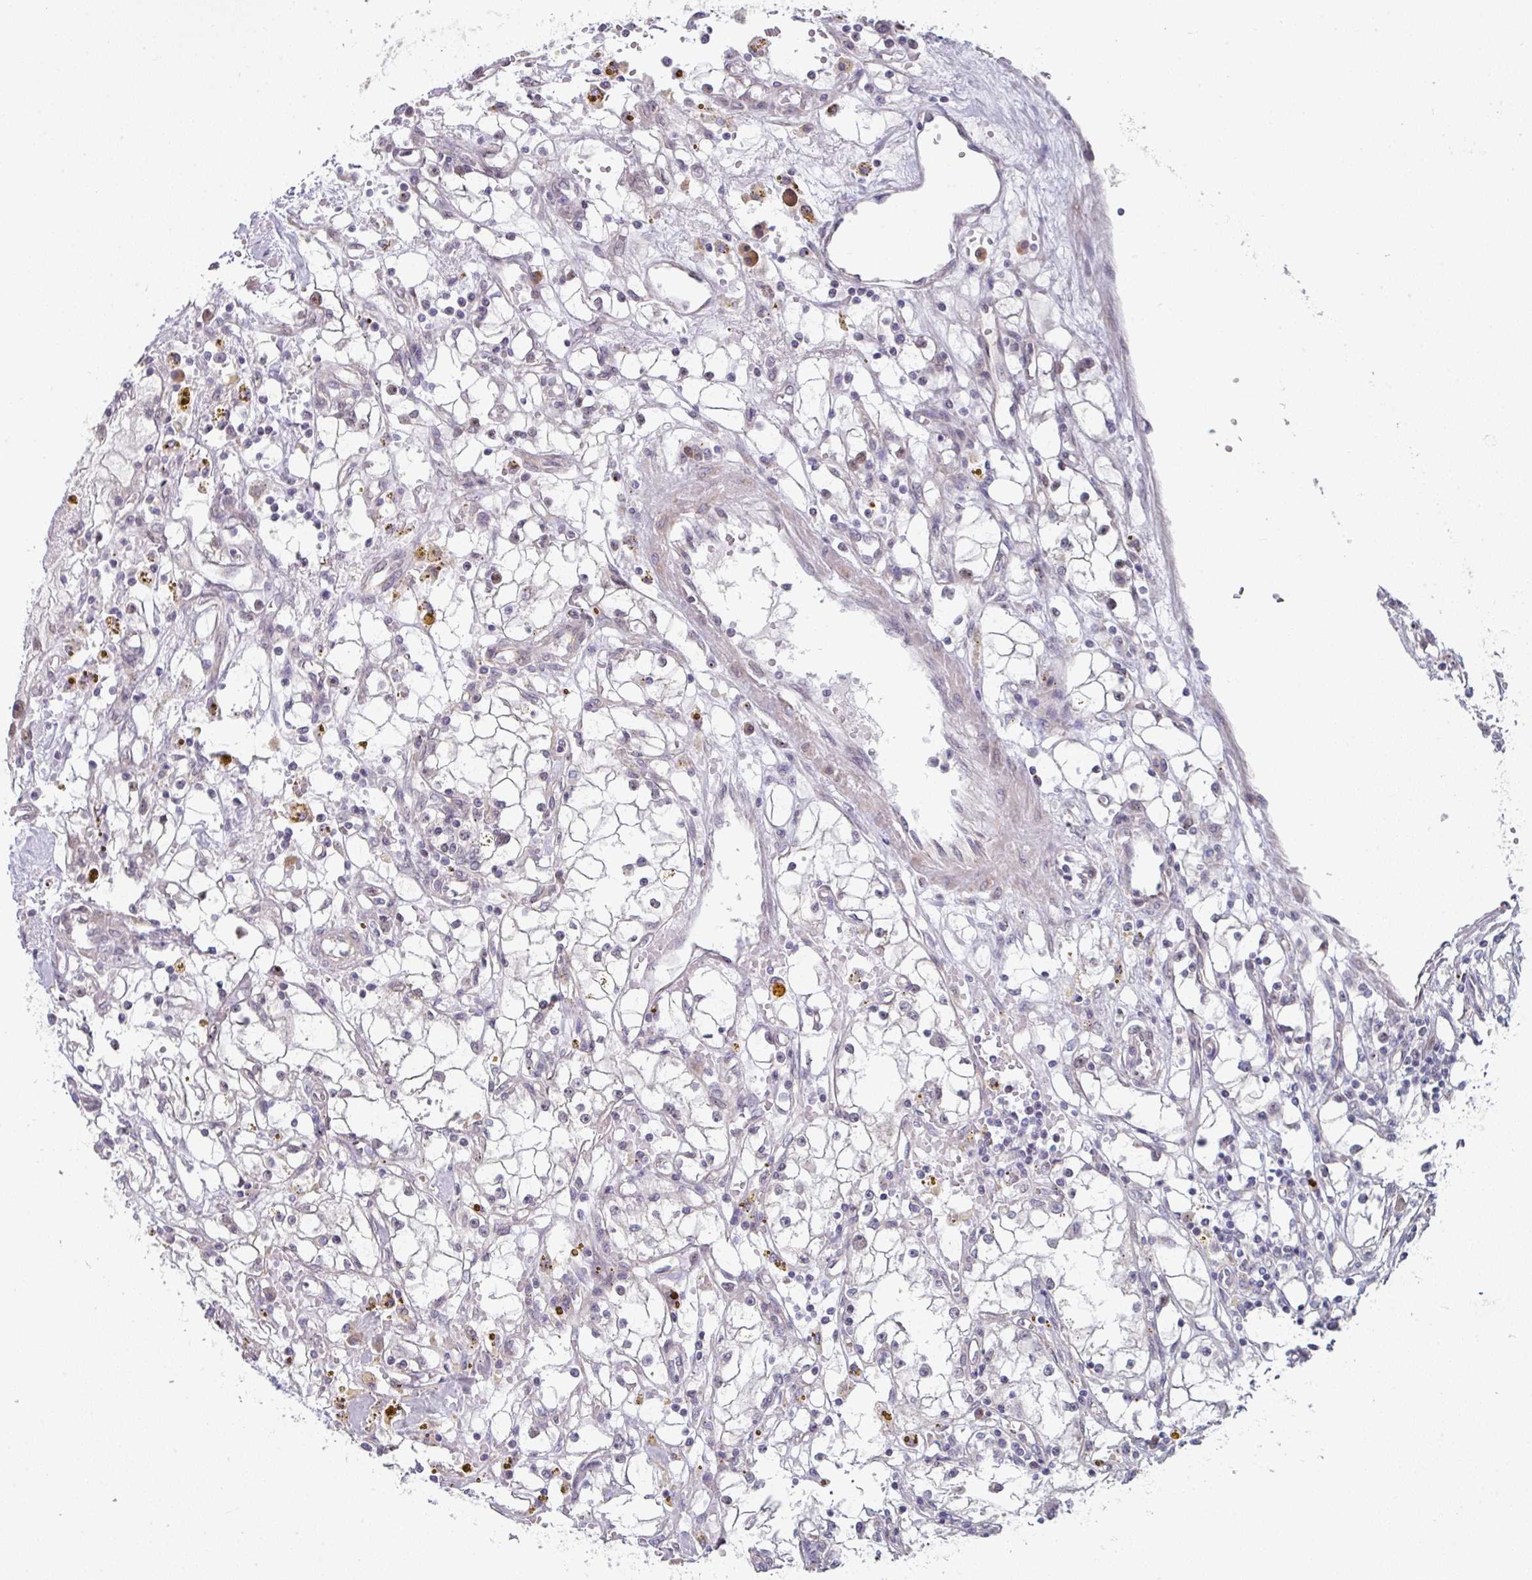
{"staining": {"intensity": "negative", "quantity": "none", "location": "none"}, "tissue": "renal cancer", "cell_type": "Tumor cells", "image_type": "cancer", "snomed": [{"axis": "morphology", "description": "Adenocarcinoma, NOS"}, {"axis": "topography", "description": "Kidney"}], "caption": "Protein analysis of renal cancer shows no significant positivity in tumor cells. (Brightfield microscopy of DAB (3,3'-diaminobenzidine) immunohistochemistry at high magnification).", "gene": "TMED5", "patient": {"sex": "male", "age": 56}}